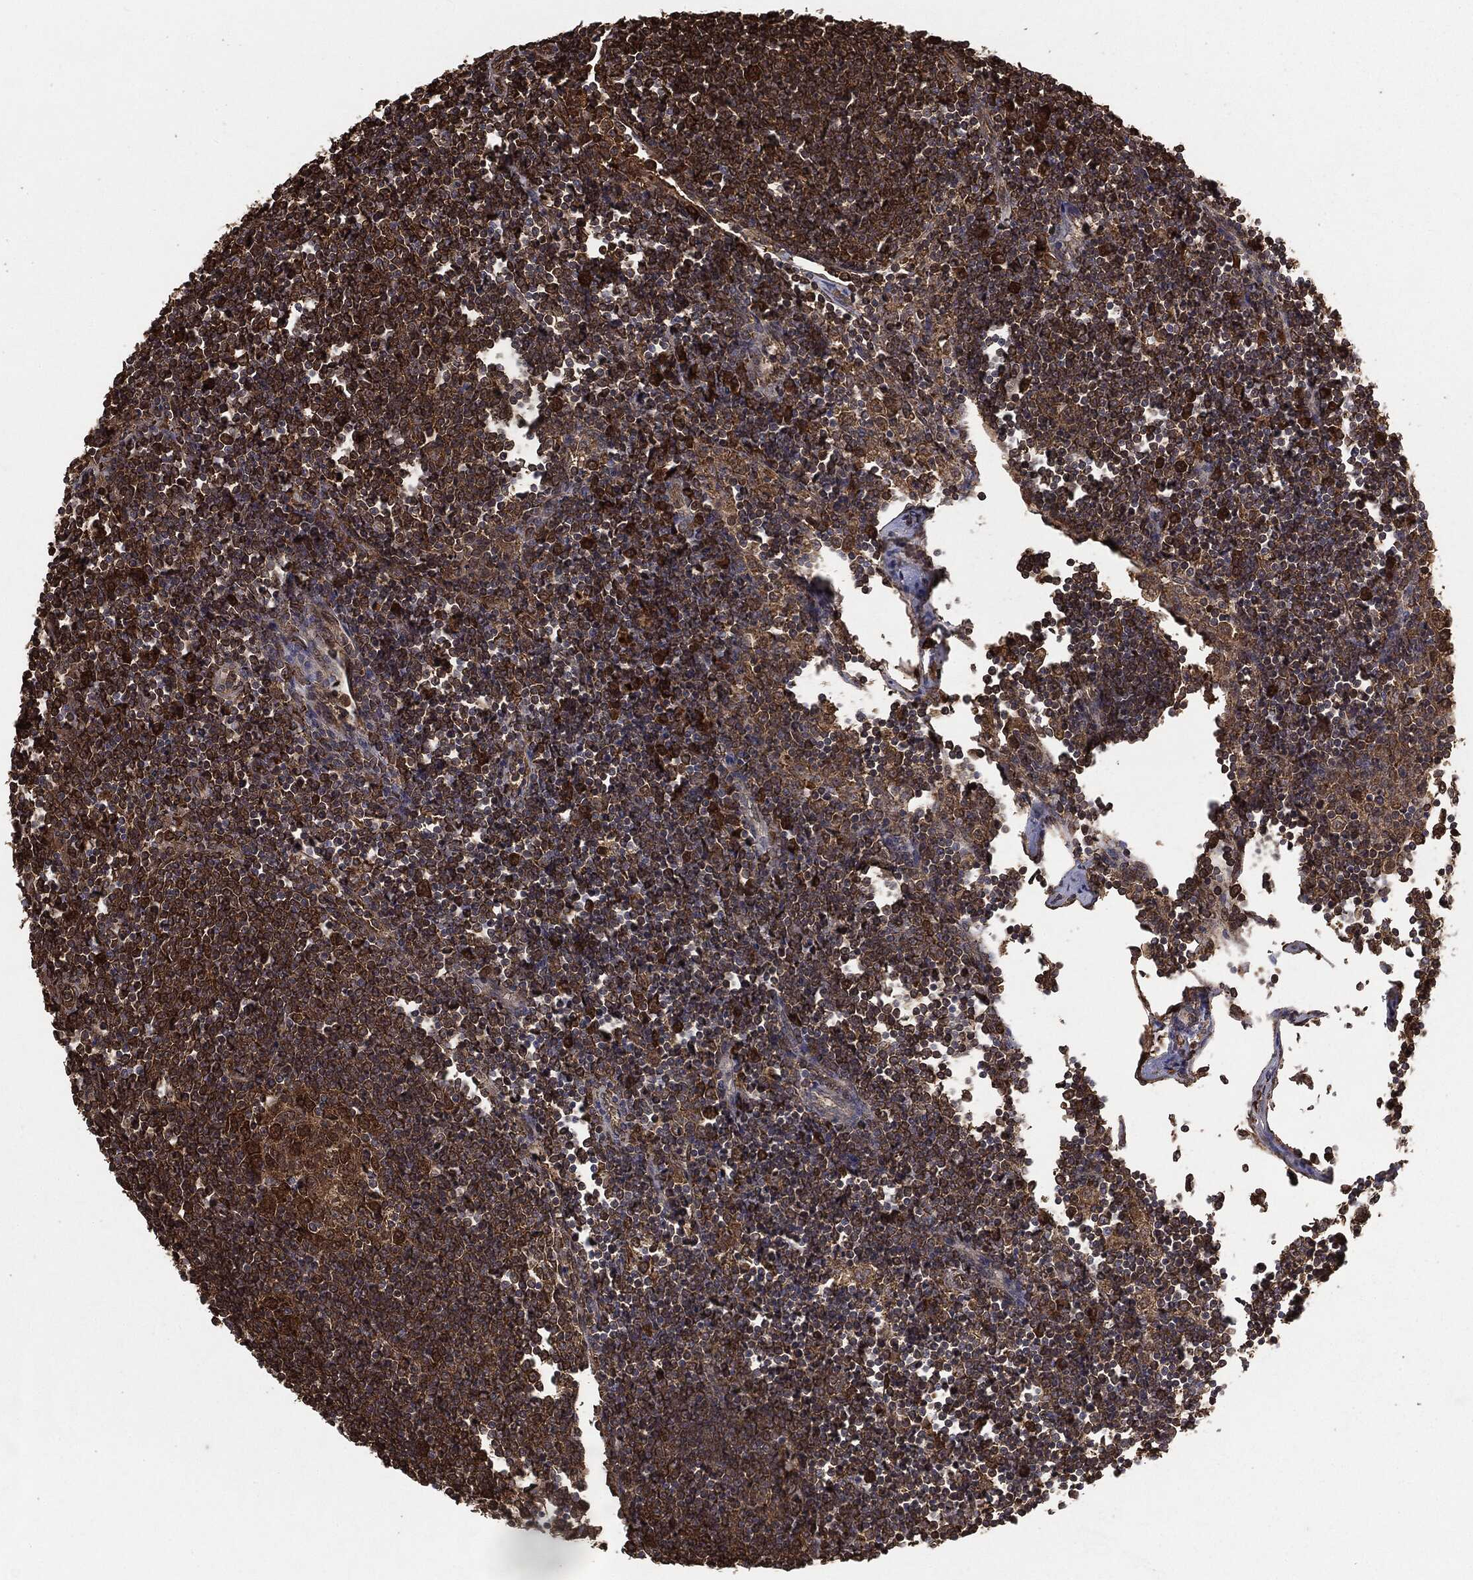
{"staining": {"intensity": "moderate", "quantity": ">75%", "location": "cytoplasmic/membranous"}, "tissue": "lymph node", "cell_type": "Germinal center cells", "image_type": "normal", "snomed": [{"axis": "morphology", "description": "Normal tissue, NOS"}, {"axis": "morphology", "description": "Adenocarcinoma, NOS"}, {"axis": "topography", "description": "Lymph node"}, {"axis": "topography", "description": "Pancreas"}], "caption": "Moderate cytoplasmic/membranous positivity for a protein is appreciated in approximately >75% of germinal center cells of unremarkable lymph node using immunohistochemistry (IHC).", "gene": "NME1", "patient": {"sex": "female", "age": 58}}